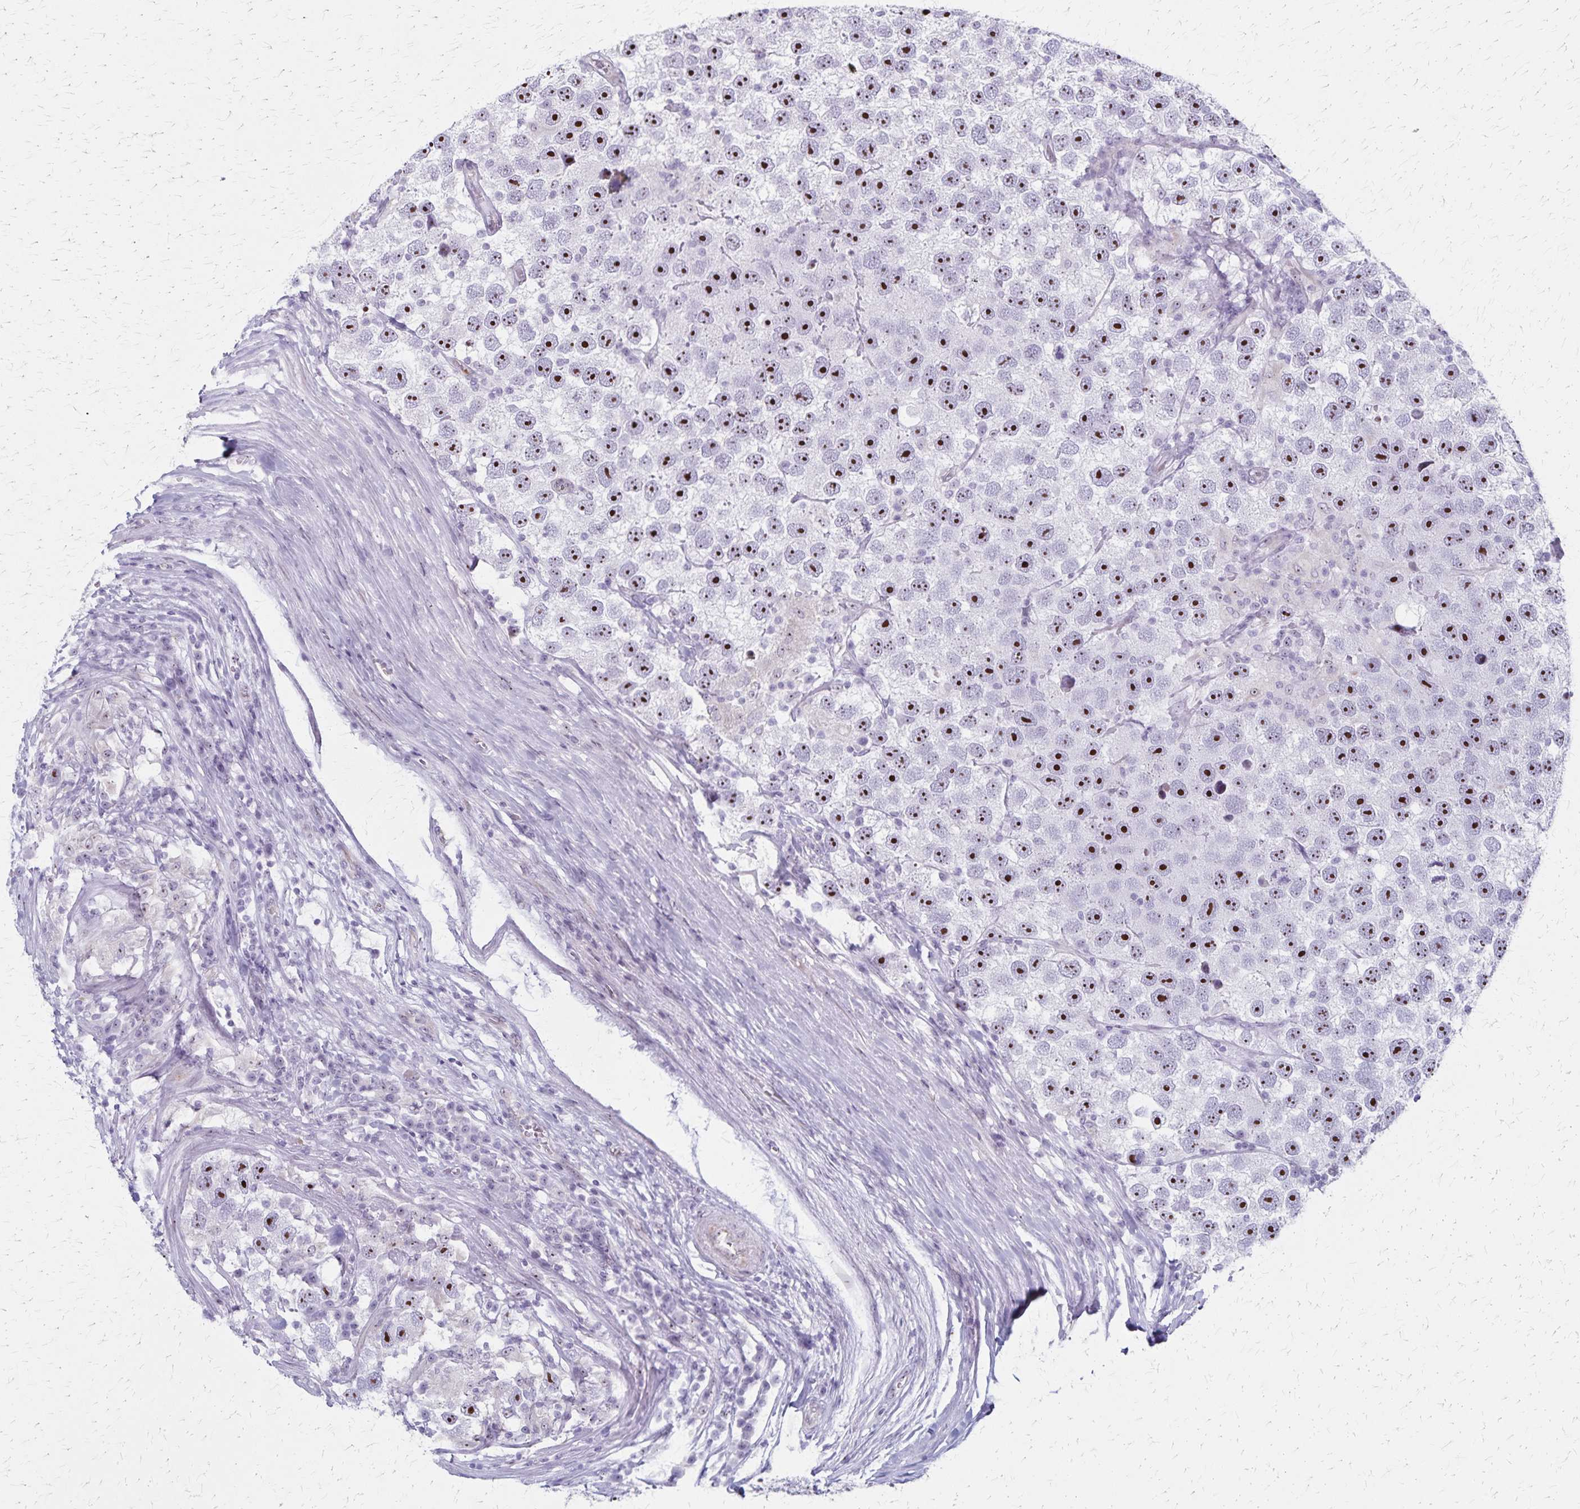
{"staining": {"intensity": "strong", "quantity": "25%-75%", "location": "nuclear"}, "tissue": "testis cancer", "cell_type": "Tumor cells", "image_type": "cancer", "snomed": [{"axis": "morphology", "description": "Seminoma, NOS"}, {"axis": "topography", "description": "Testis"}], "caption": "Testis cancer (seminoma) was stained to show a protein in brown. There is high levels of strong nuclear staining in about 25%-75% of tumor cells.", "gene": "DLK2", "patient": {"sex": "male", "age": 26}}